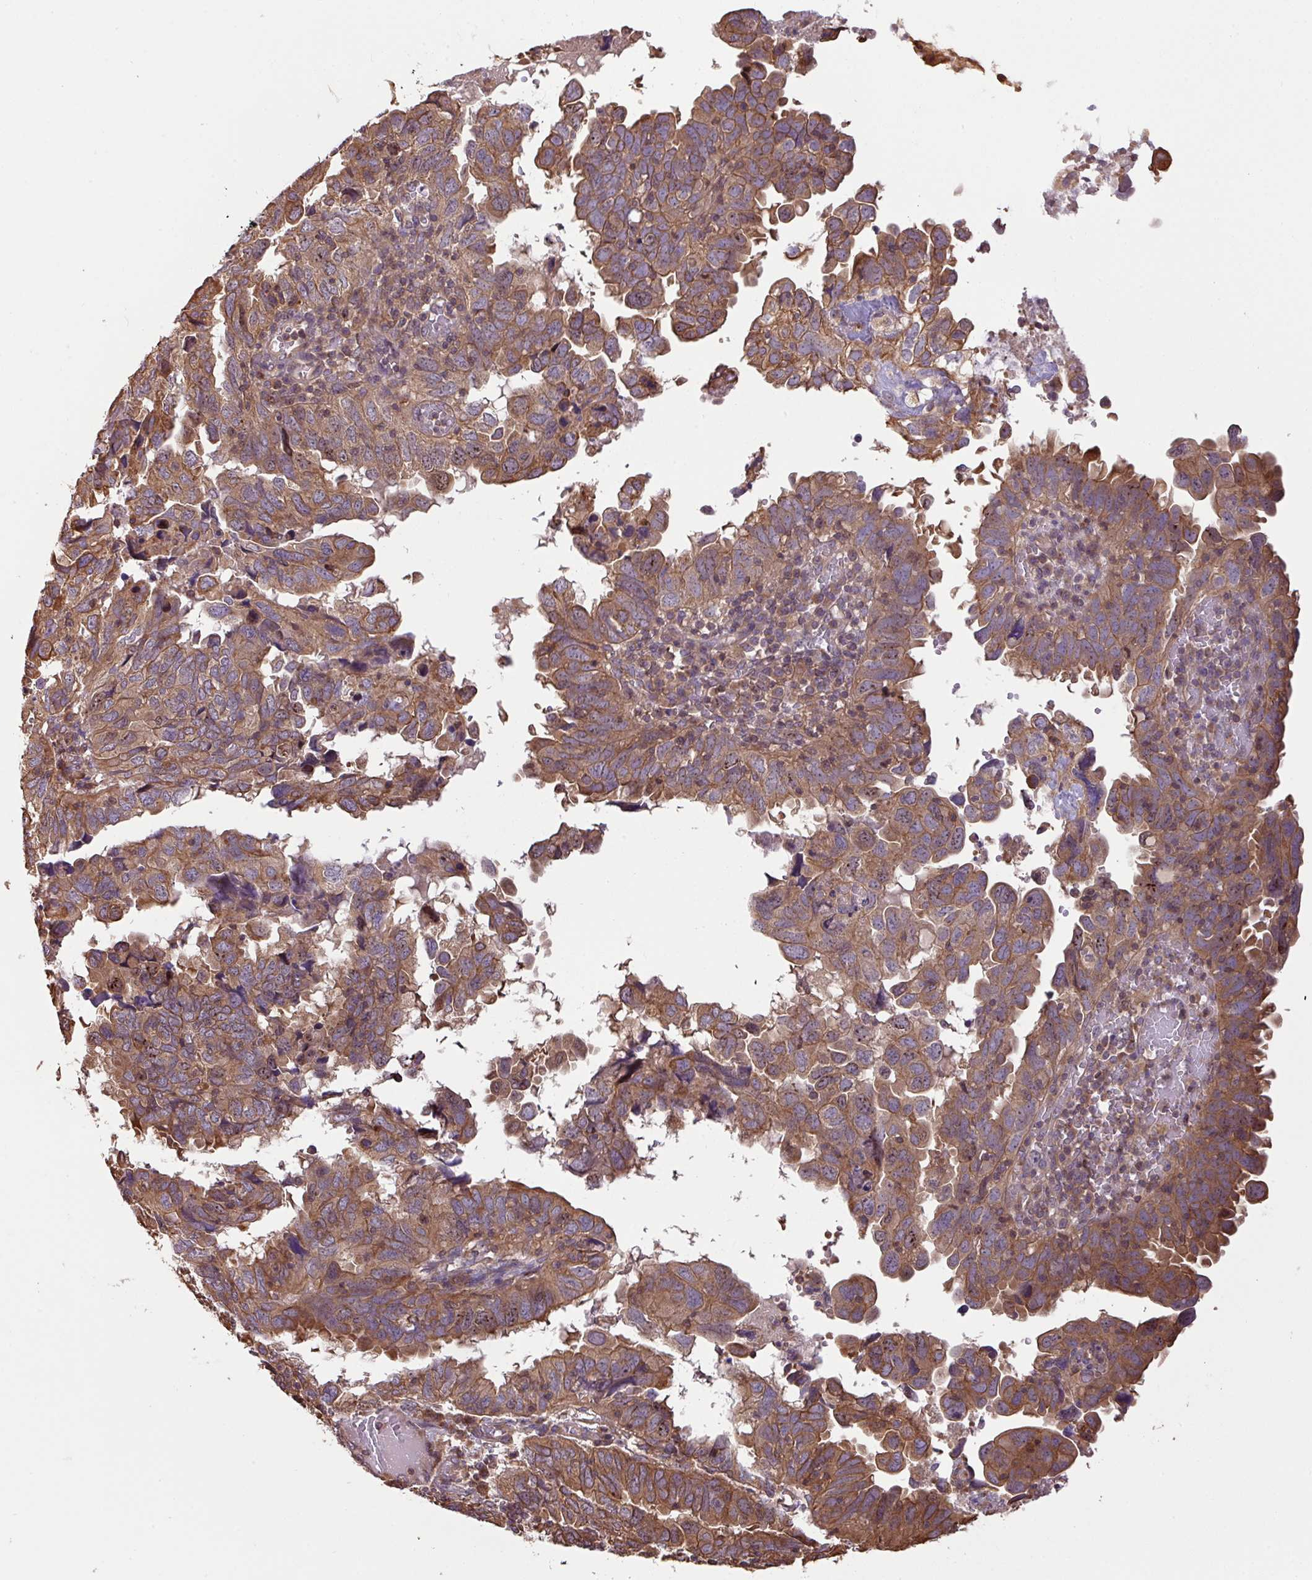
{"staining": {"intensity": "moderate", "quantity": ">75%", "location": "cytoplasmic/membranous"}, "tissue": "endometrial cancer", "cell_type": "Tumor cells", "image_type": "cancer", "snomed": [{"axis": "morphology", "description": "Adenocarcinoma, NOS"}, {"axis": "topography", "description": "Uterus"}], "caption": "A high-resolution image shows immunohistochemistry (IHC) staining of endometrial cancer, which demonstrates moderate cytoplasmic/membranous staining in about >75% of tumor cells.", "gene": "VENTX", "patient": {"sex": "female", "age": 77}}